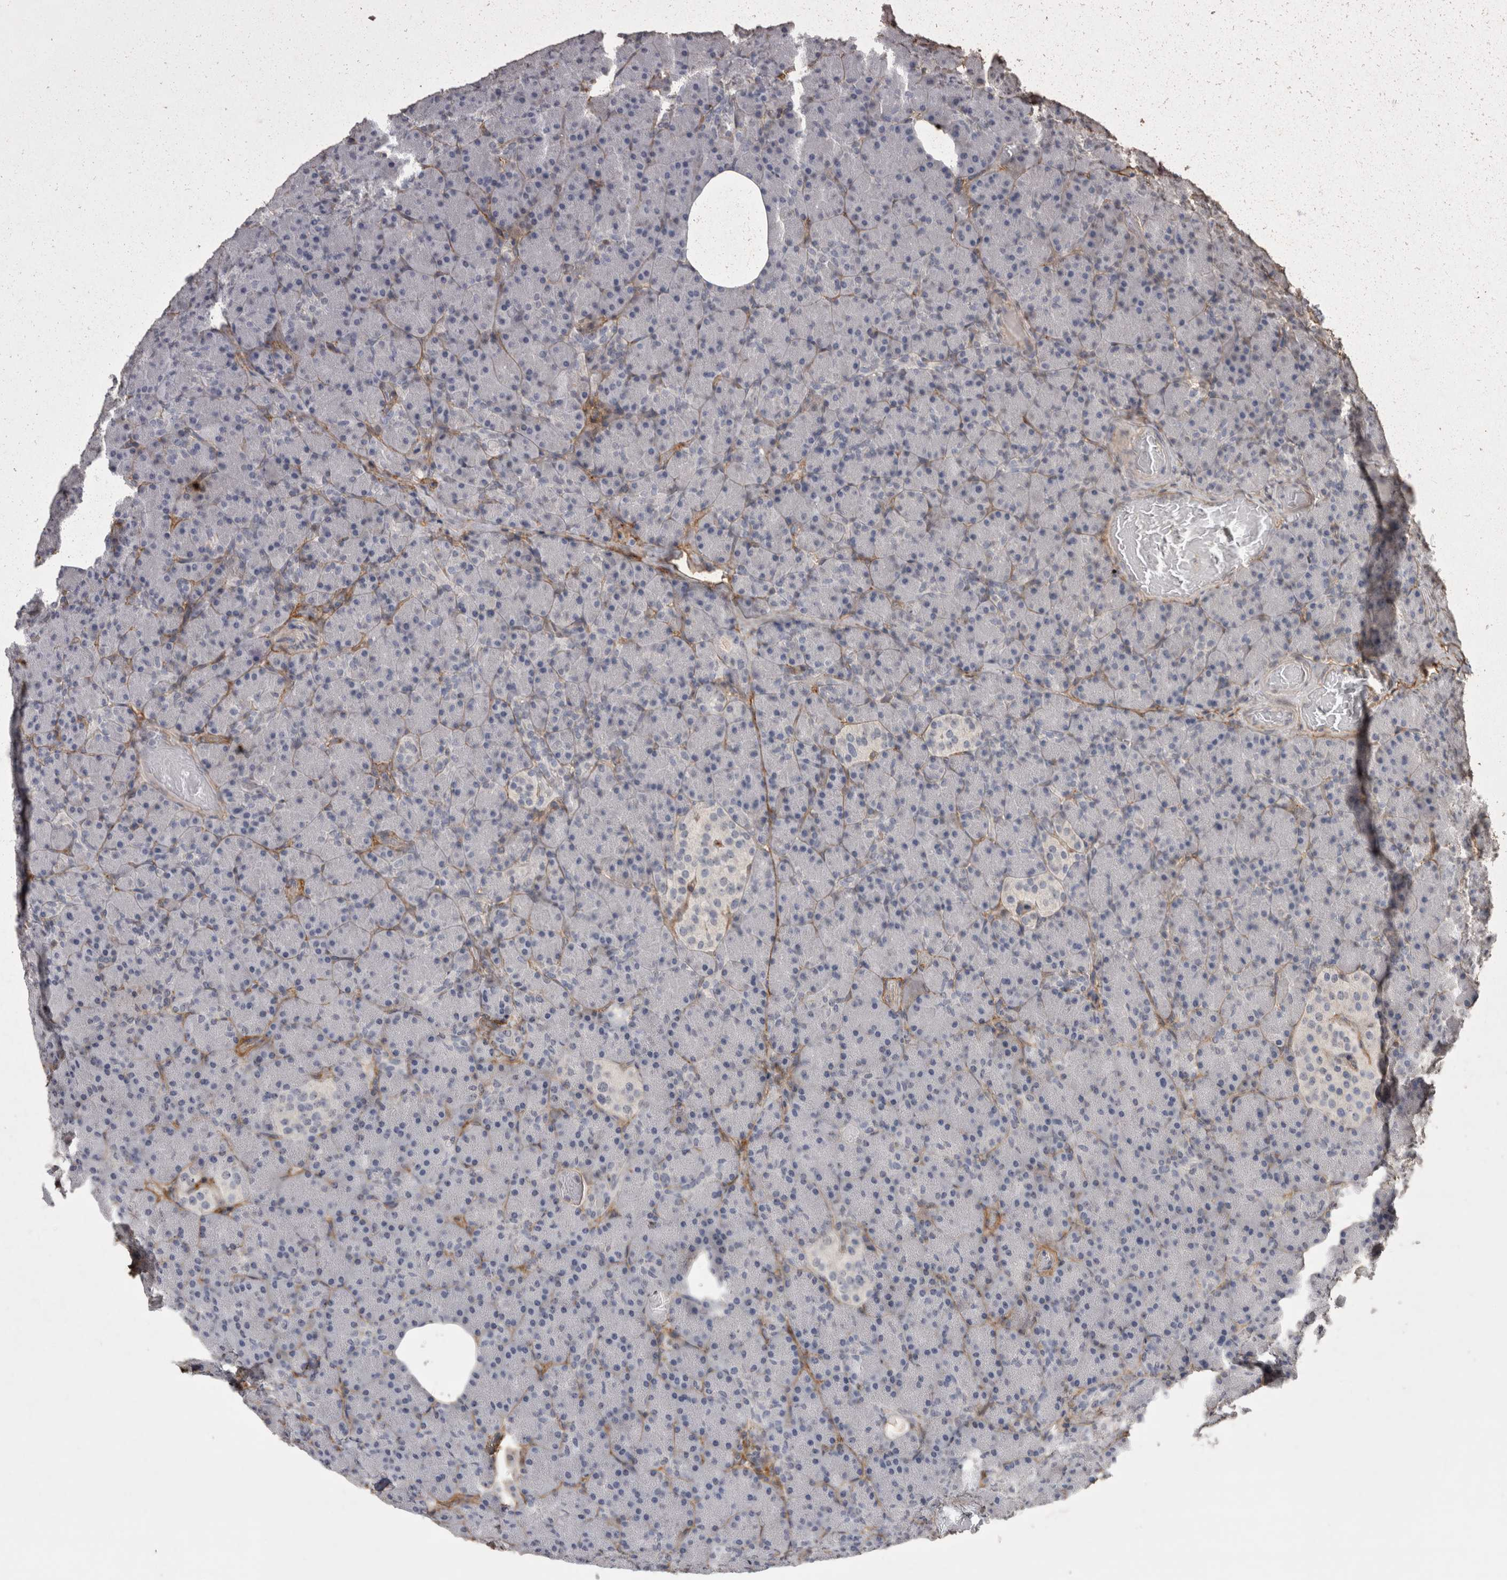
{"staining": {"intensity": "negative", "quantity": "none", "location": "none"}, "tissue": "pancreas", "cell_type": "Exocrine glandular cells", "image_type": "normal", "snomed": [{"axis": "morphology", "description": "Normal tissue, NOS"}, {"axis": "topography", "description": "Pancreas"}], "caption": "Immunohistochemistry of benign human pancreas reveals no expression in exocrine glandular cells.", "gene": "RECK", "patient": {"sex": "female", "age": 43}}